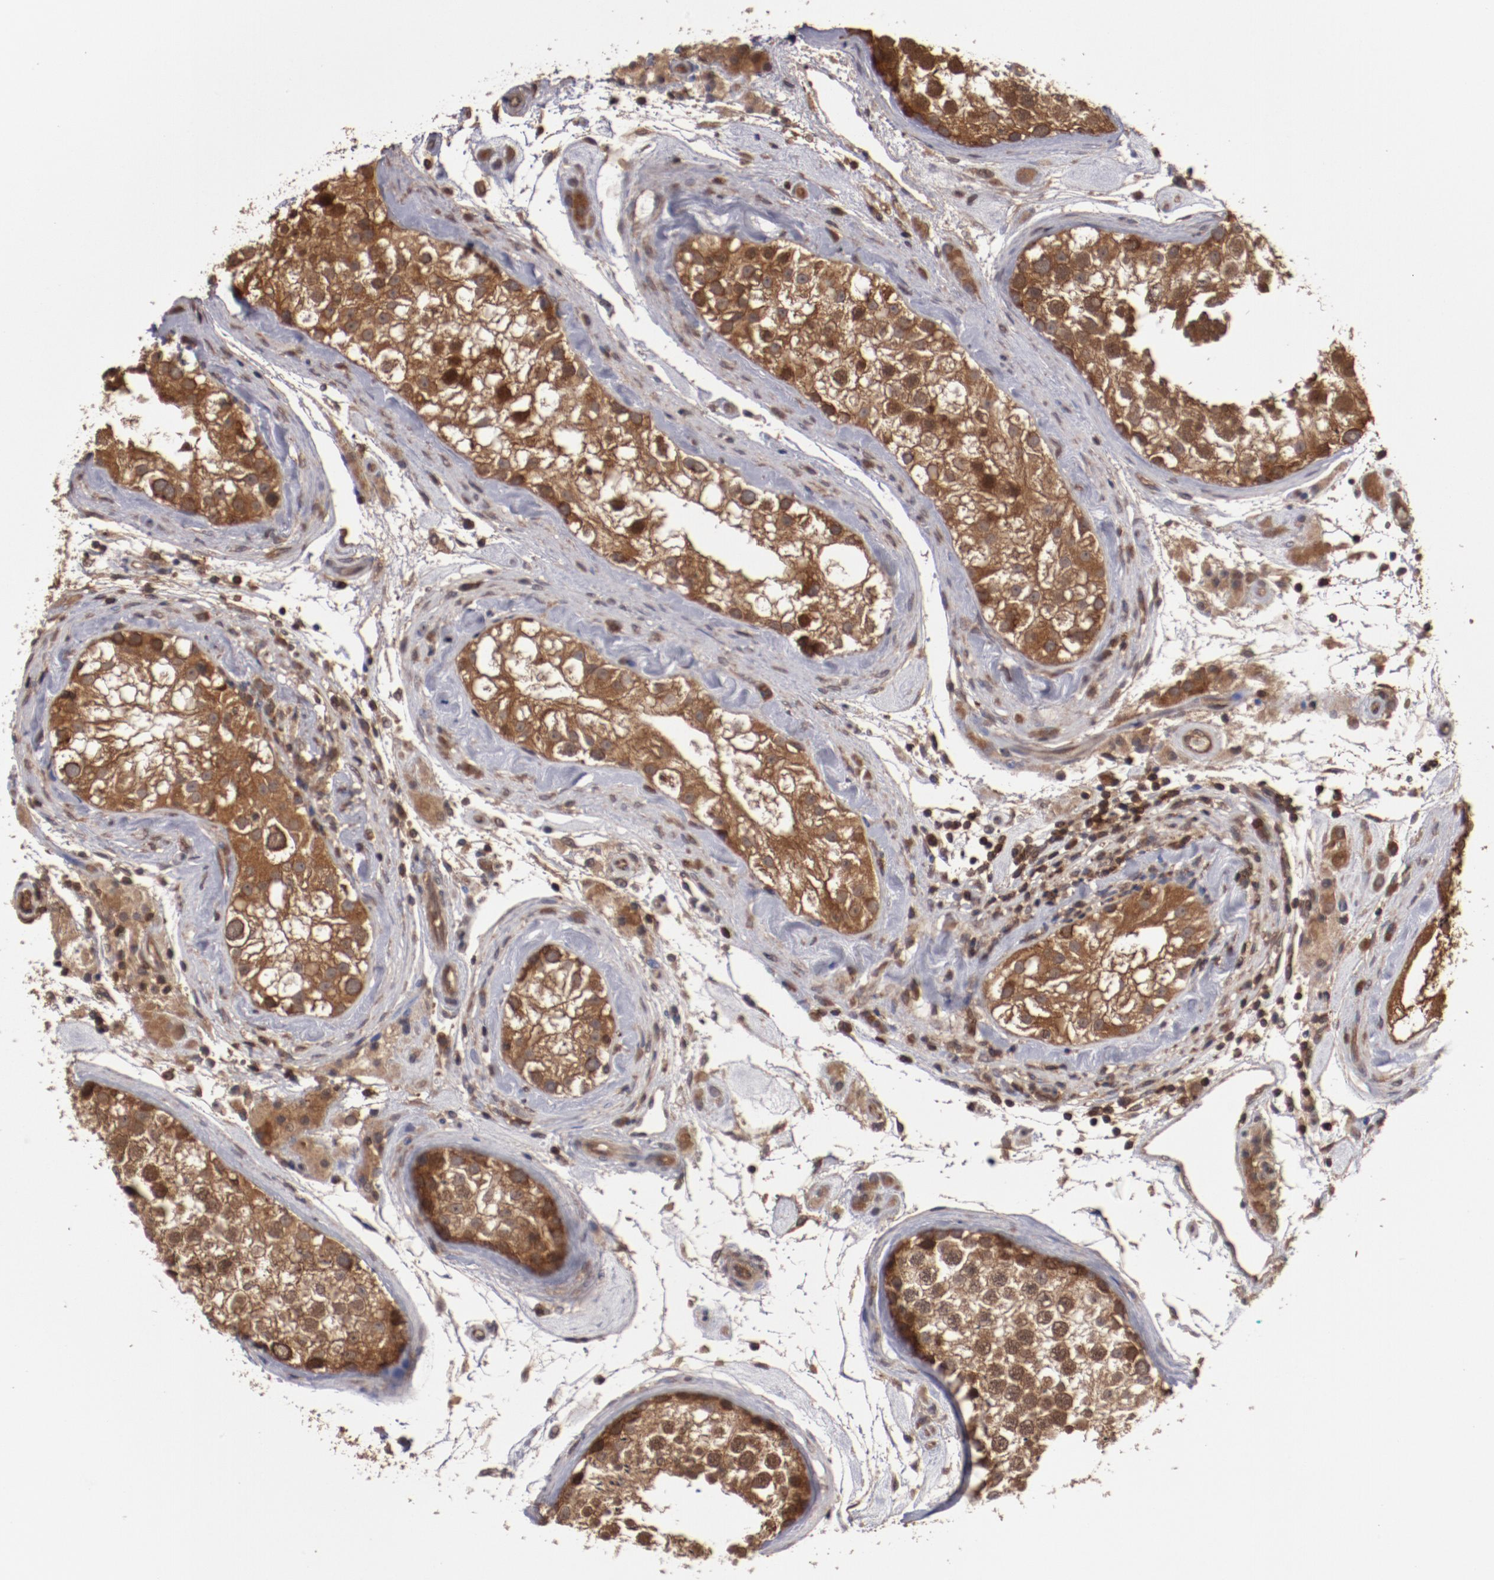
{"staining": {"intensity": "moderate", "quantity": ">75%", "location": "cytoplasmic/membranous,nuclear"}, "tissue": "testis", "cell_type": "Cells in seminiferous ducts", "image_type": "normal", "snomed": [{"axis": "morphology", "description": "Normal tissue, NOS"}, {"axis": "topography", "description": "Testis"}], "caption": "Cells in seminiferous ducts demonstrate medium levels of moderate cytoplasmic/membranous,nuclear expression in about >75% of cells in benign human testis. (DAB IHC, brown staining for protein, blue staining for nuclei).", "gene": "RPS6KA6", "patient": {"sex": "male", "age": 46}}